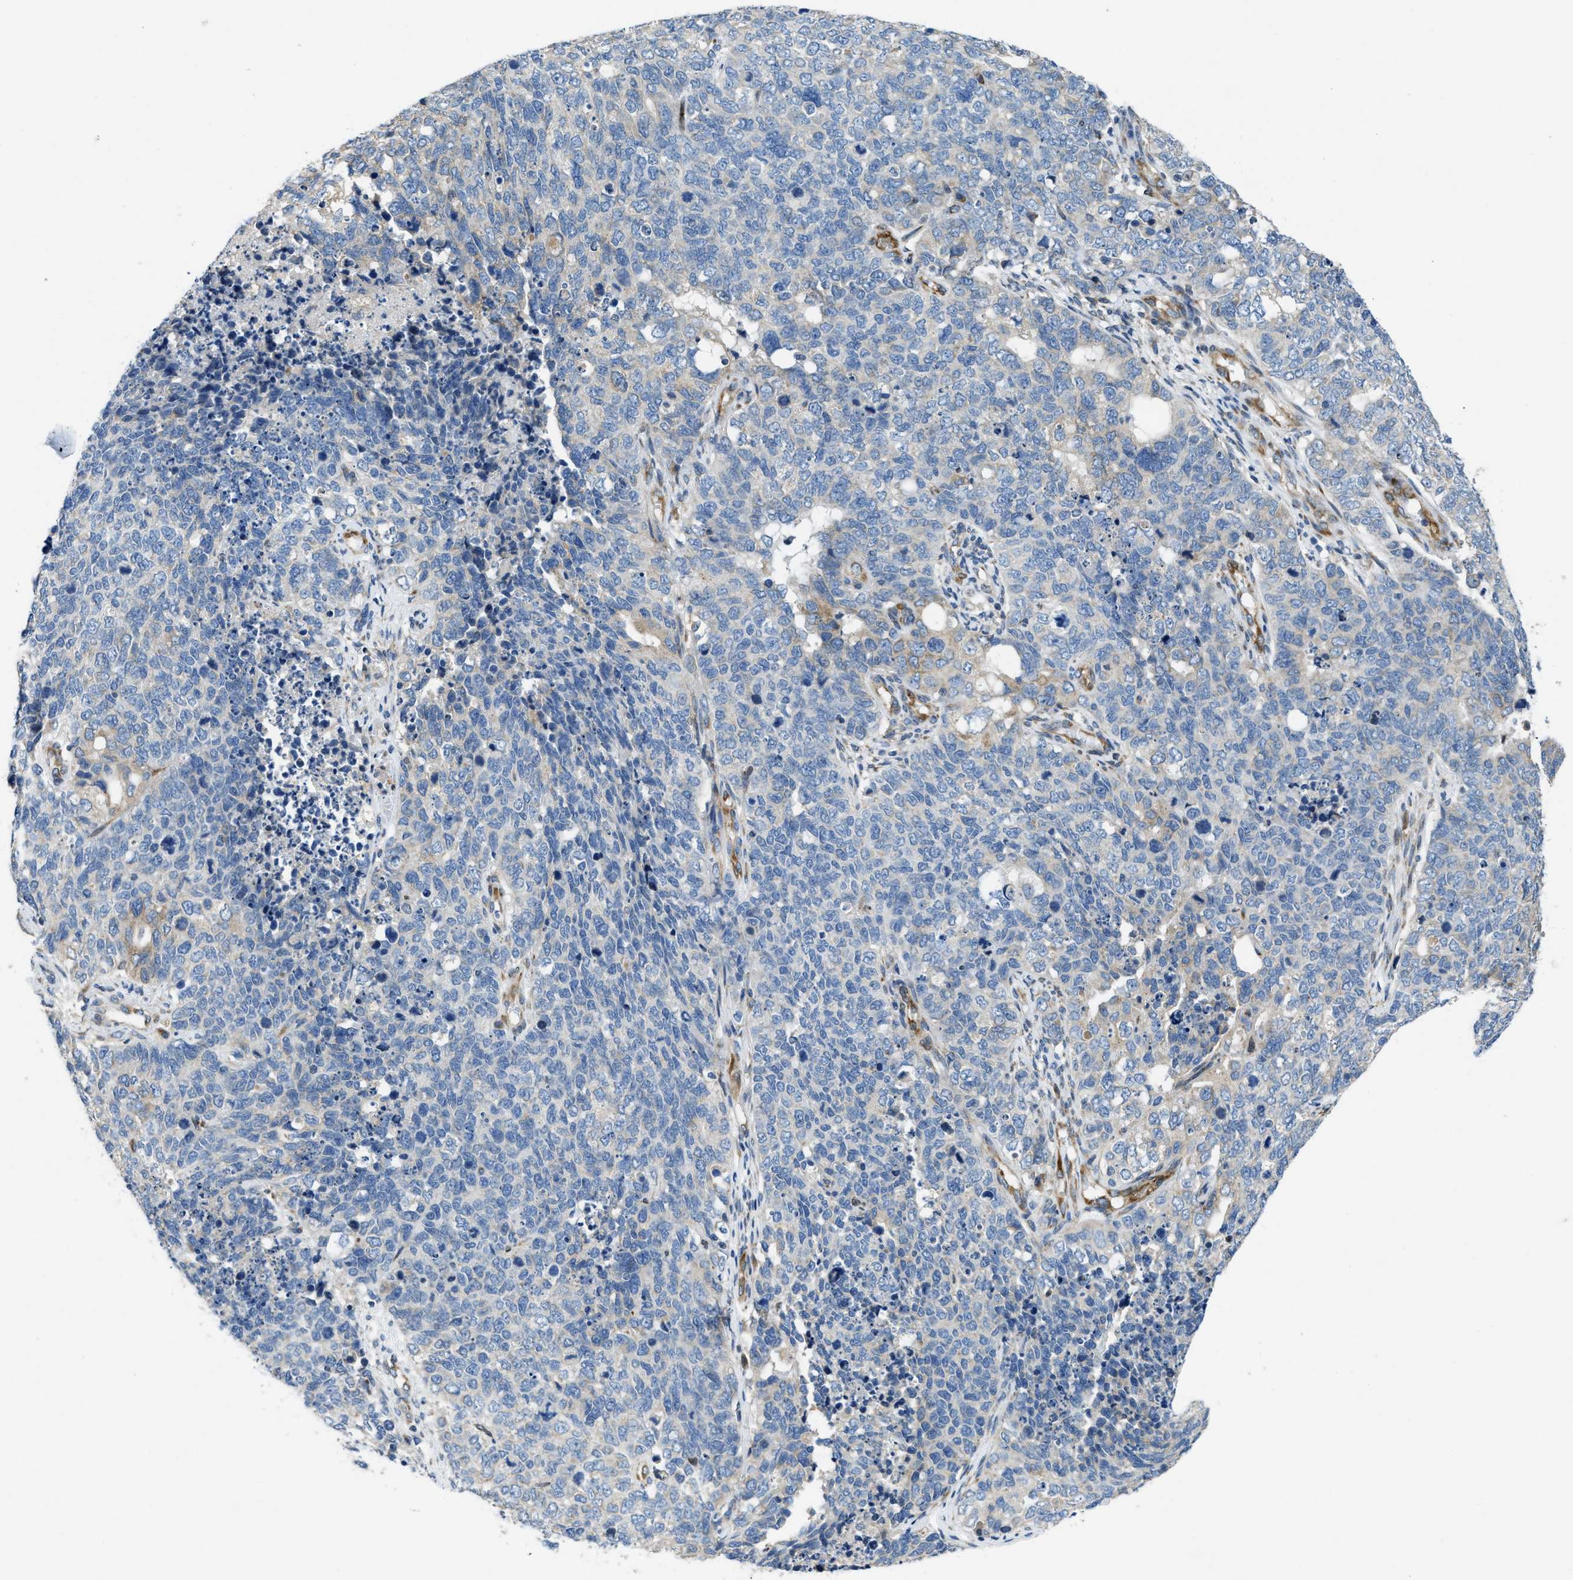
{"staining": {"intensity": "negative", "quantity": "none", "location": "none"}, "tissue": "cervical cancer", "cell_type": "Tumor cells", "image_type": "cancer", "snomed": [{"axis": "morphology", "description": "Squamous cell carcinoma, NOS"}, {"axis": "topography", "description": "Cervix"}], "caption": "Immunohistochemistry (IHC) micrograph of neoplastic tissue: cervical cancer stained with DAB (3,3'-diaminobenzidine) shows no significant protein positivity in tumor cells.", "gene": "GGCX", "patient": {"sex": "female", "age": 63}}